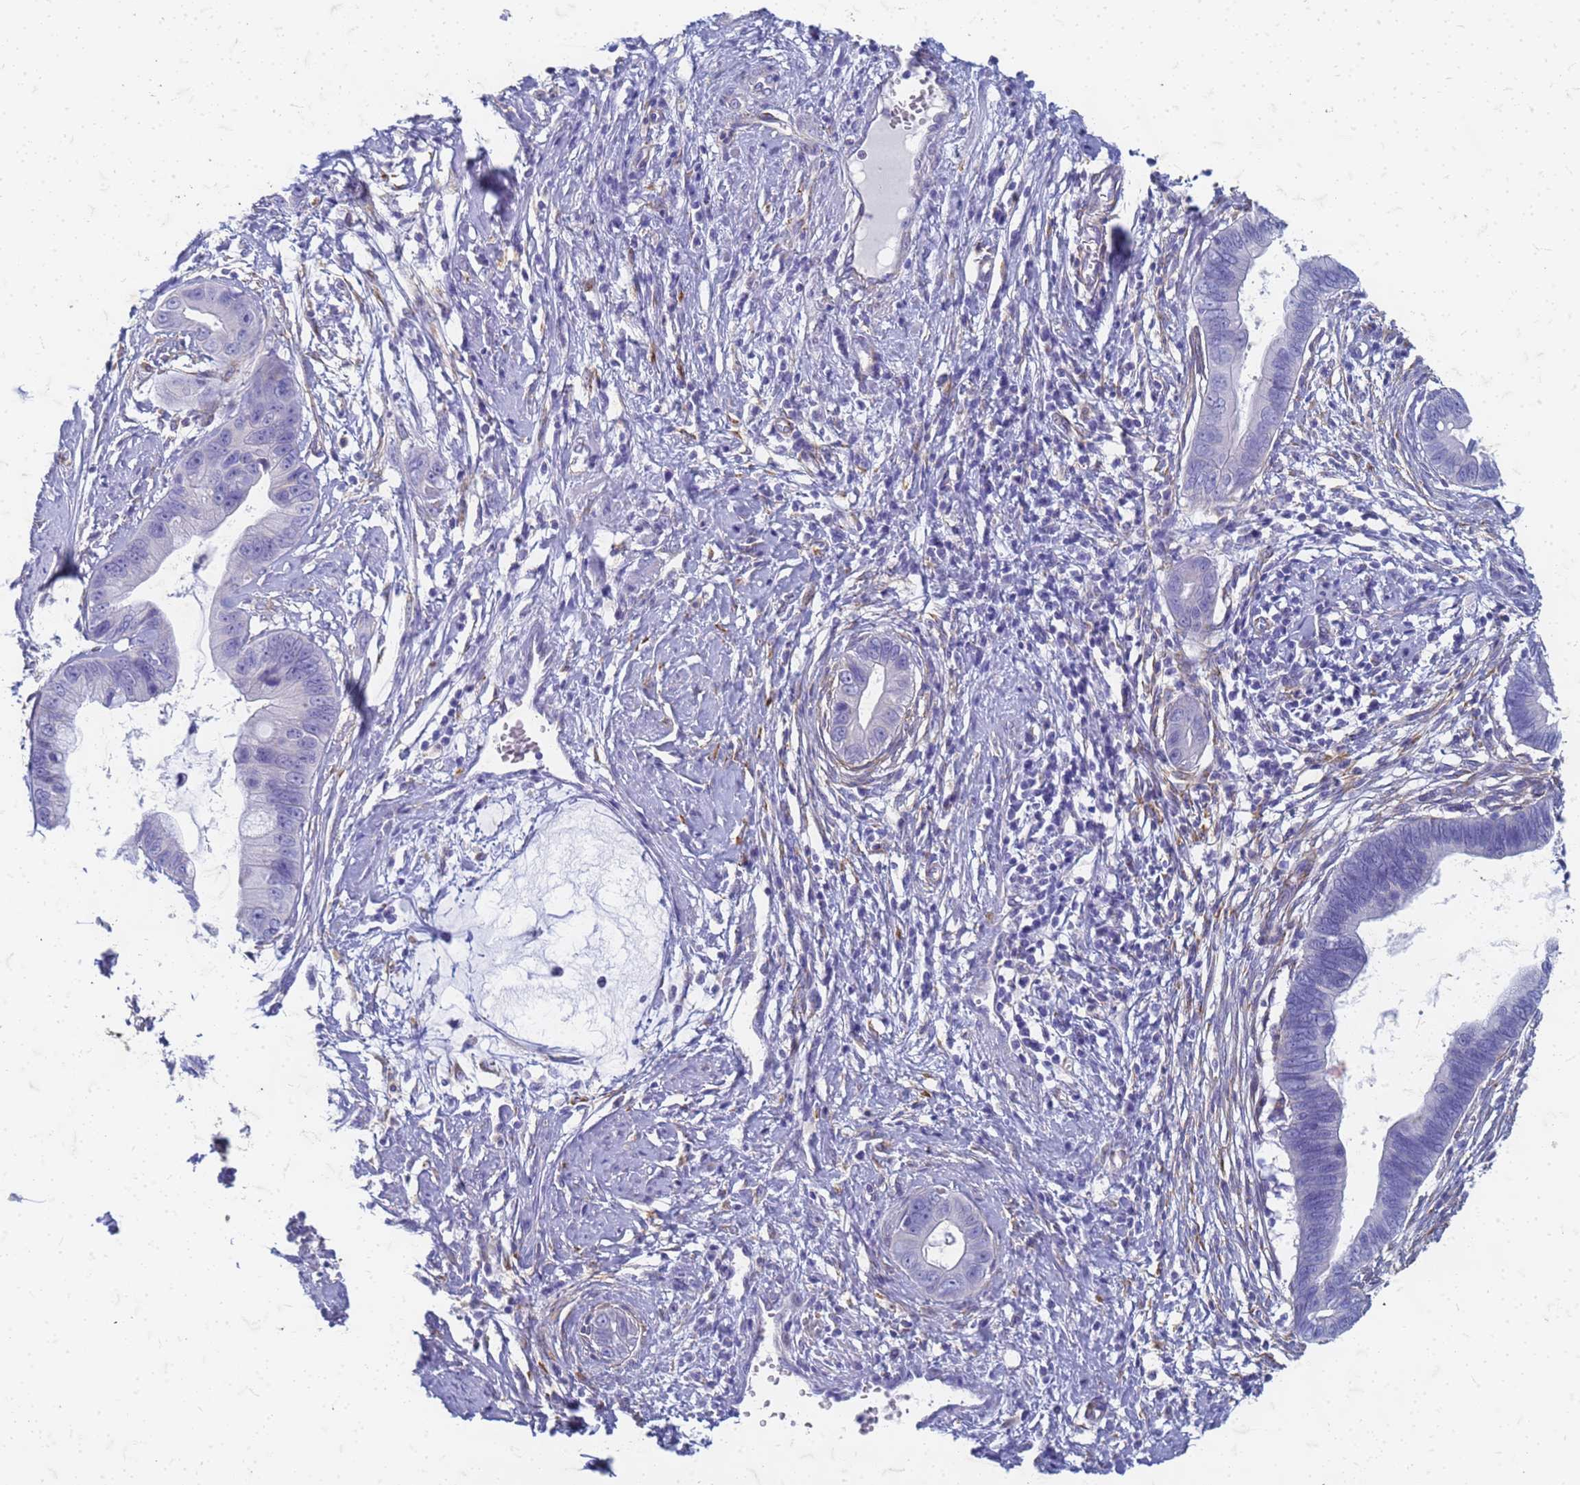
{"staining": {"intensity": "negative", "quantity": "none", "location": "none"}, "tissue": "cervical cancer", "cell_type": "Tumor cells", "image_type": "cancer", "snomed": [{"axis": "morphology", "description": "Adenocarcinoma, NOS"}, {"axis": "topography", "description": "Cervix"}], "caption": "Adenocarcinoma (cervical) was stained to show a protein in brown. There is no significant staining in tumor cells.", "gene": "TRIM64B", "patient": {"sex": "female", "age": 44}}